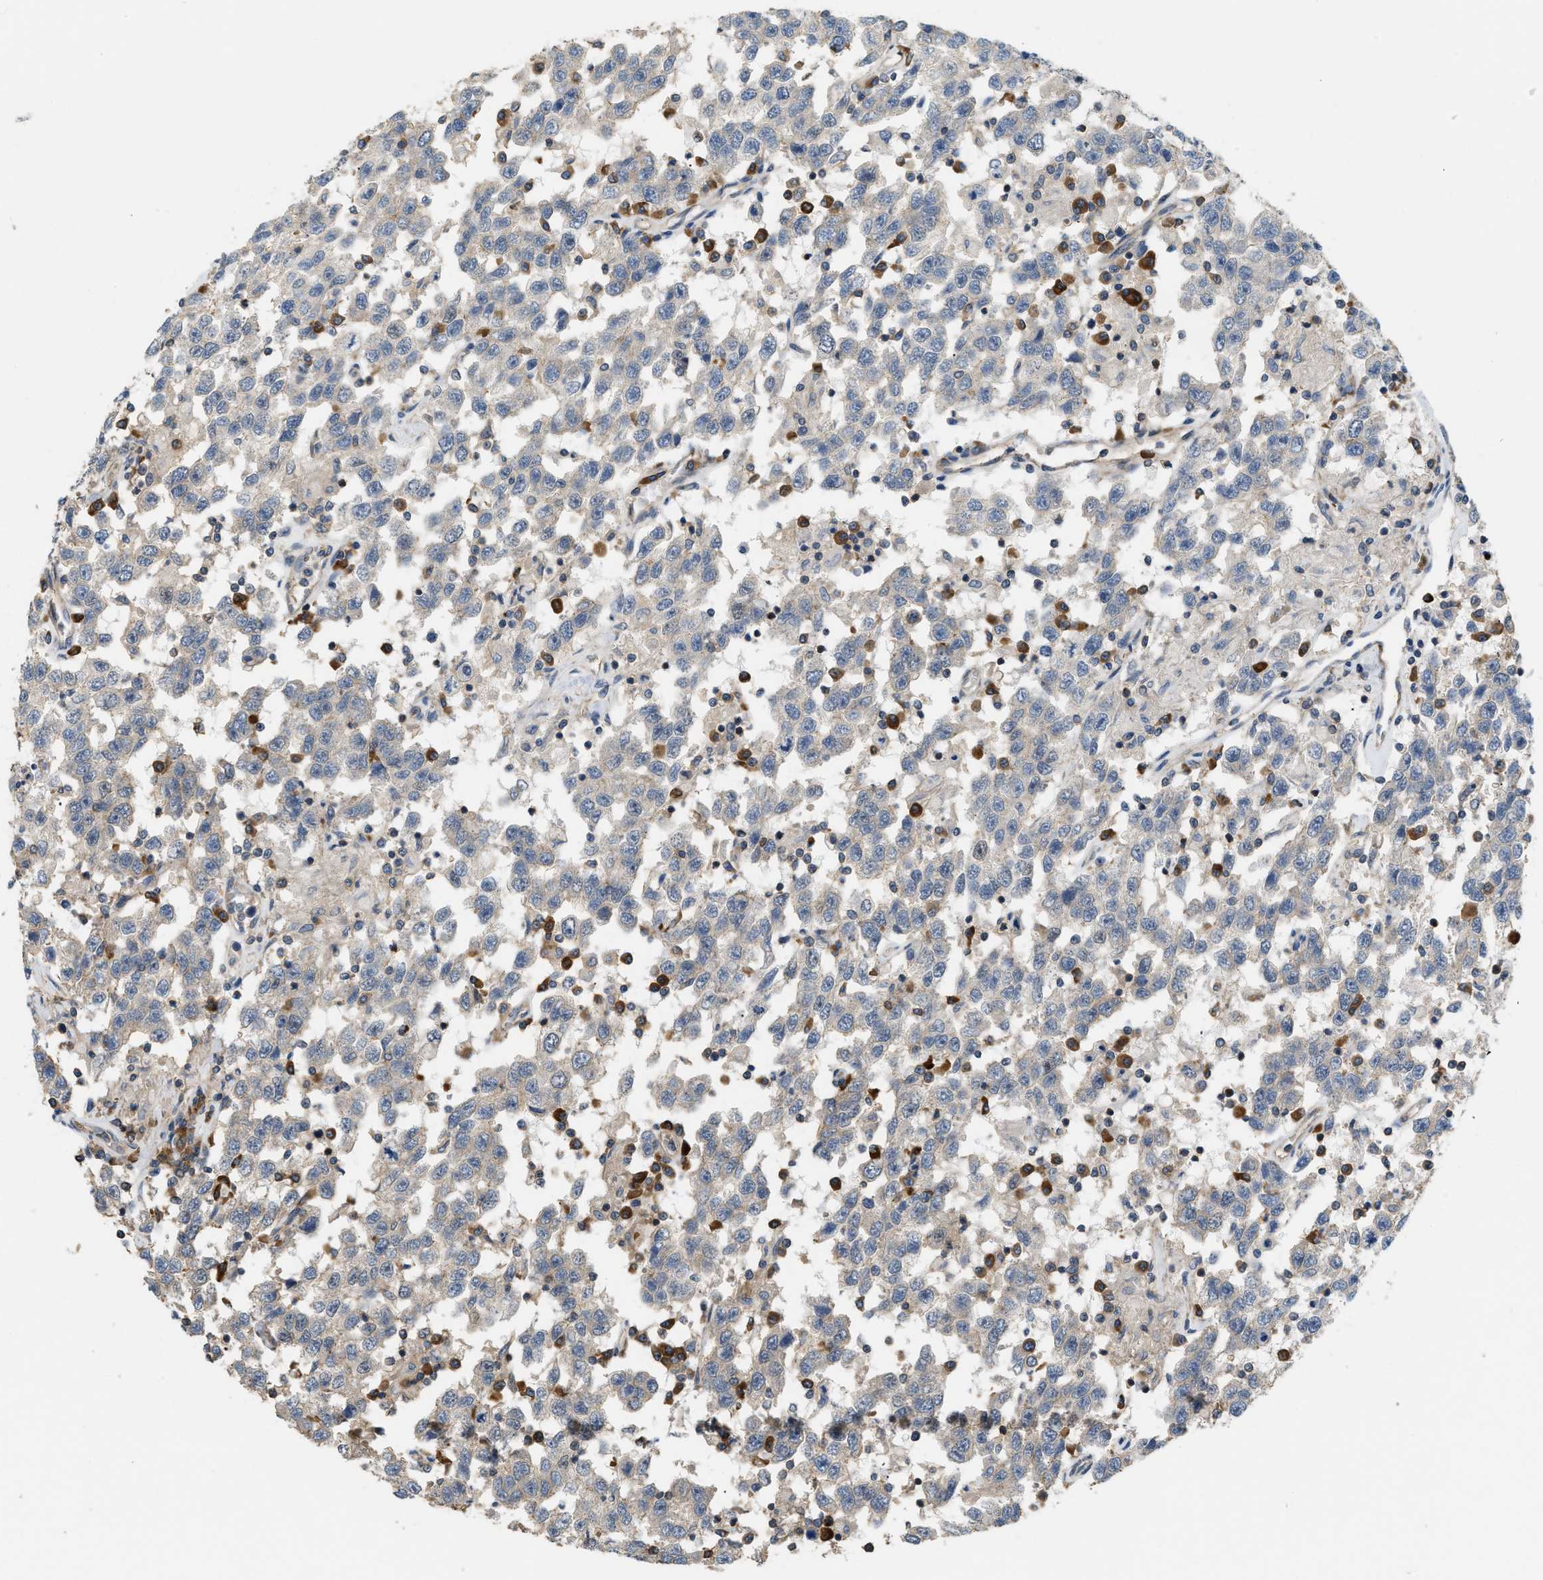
{"staining": {"intensity": "negative", "quantity": "none", "location": "none"}, "tissue": "testis cancer", "cell_type": "Tumor cells", "image_type": "cancer", "snomed": [{"axis": "morphology", "description": "Seminoma, NOS"}, {"axis": "topography", "description": "Testis"}], "caption": "Immunohistochemistry (IHC) photomicrograph of neoplastic tissue: seminoma (testis) stained with DAB (3,3'-diaminobenzidine) exhibits no significant protein positivity in tumor cells.", "gene": "BTN3A2", "patient": {"sex": "male", "age": 41}}